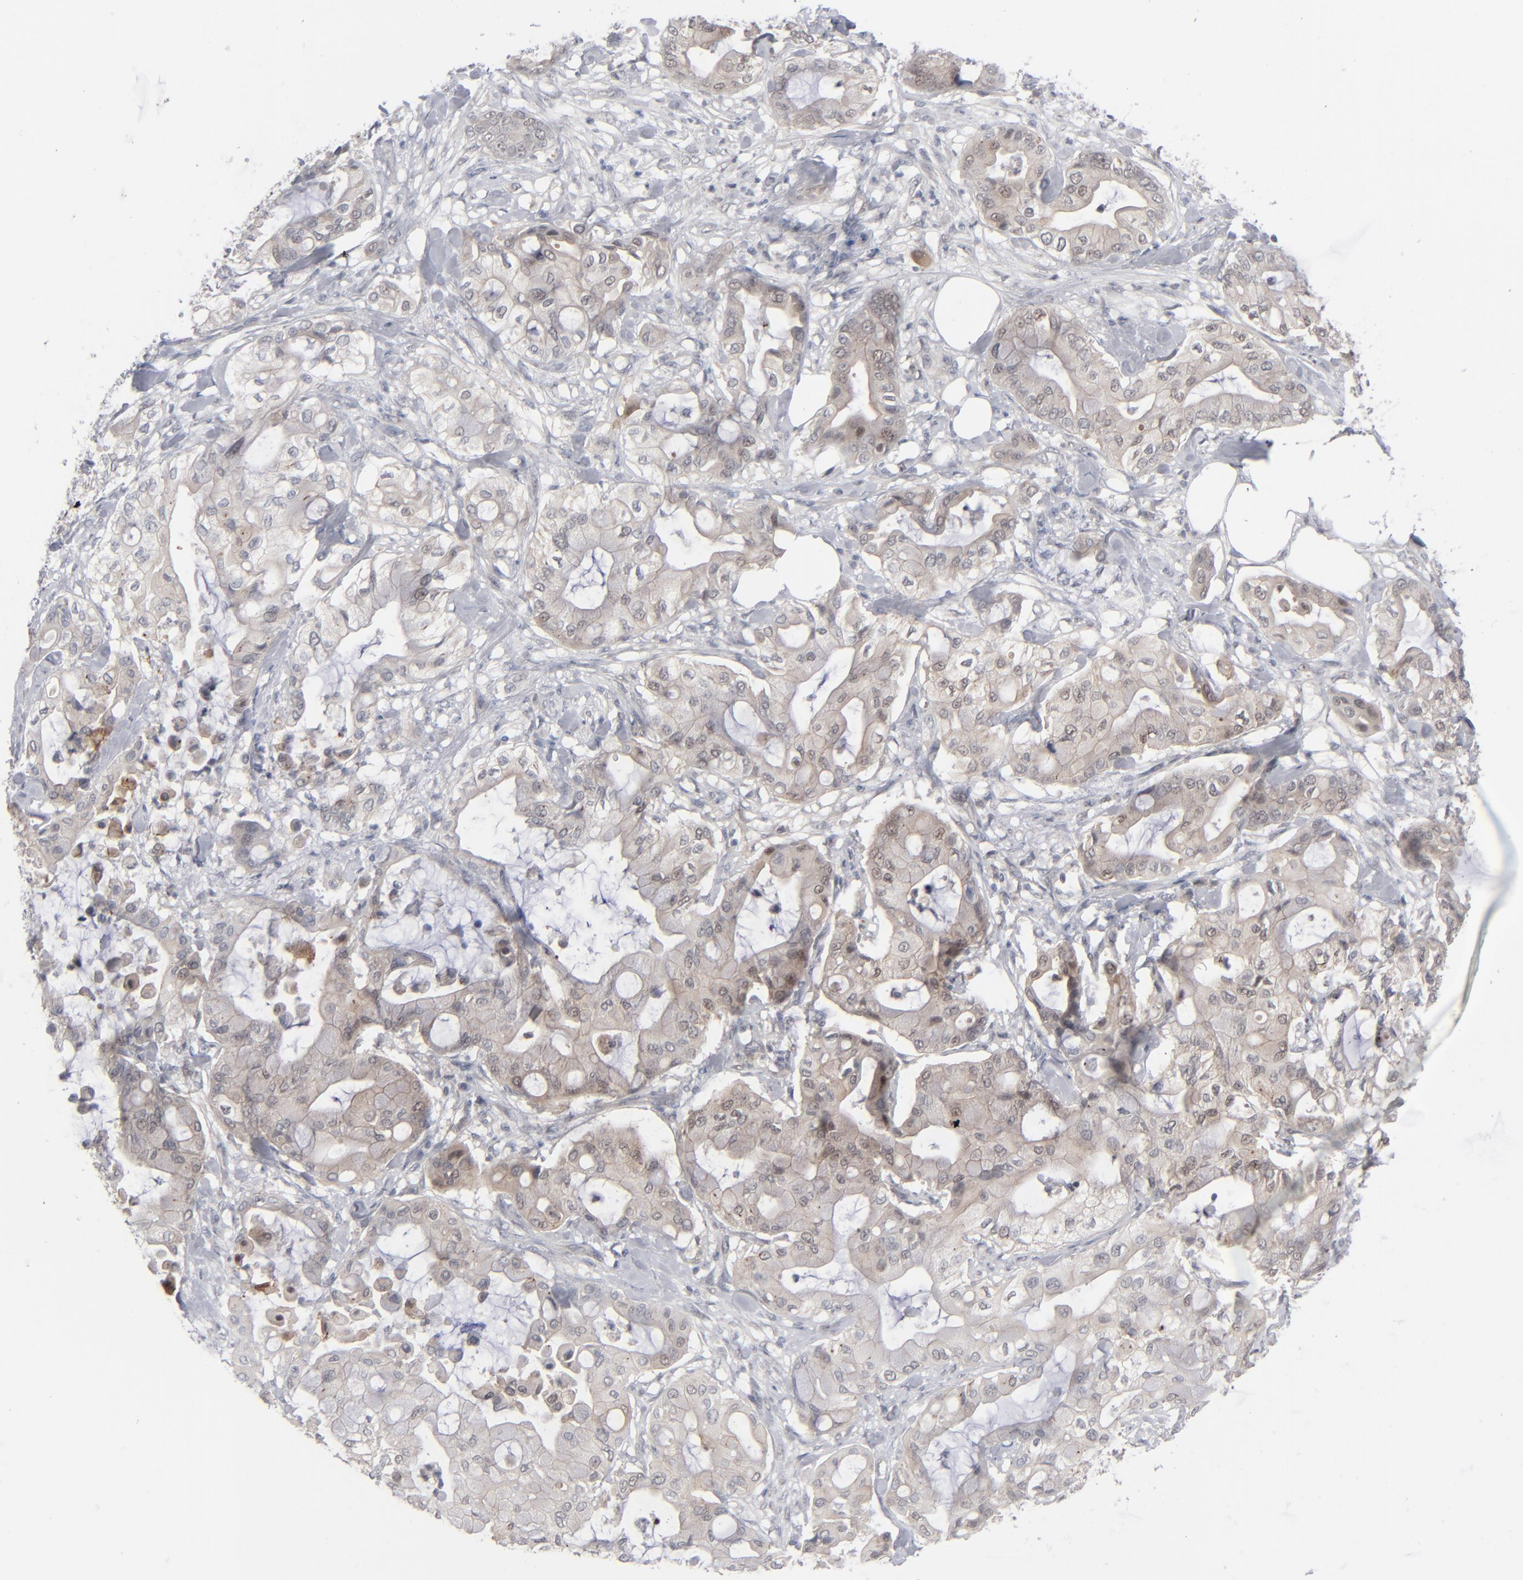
{"staining": {"intensity": "weak", "quantity": ">75%", "location": "cytoplasmic/membranous"}, "tissue": "pancreatic cancer", "cell_type": "Tumor cells", "image_type": "cancer", "snomed": [{"axis": "morphology", "description": "Adenocarcinoma, NOS"}, {"axis": "morphology", "description": "Adenocarcinoma, metastatic, NOS"}, {"axis": "topography", "description": "Lymph node"}, {"axis": "topography", "description": "Pancreas"}, {"axis": "topography", "description": "Duodenum"}], "caption": "This is a micrograph of IHC staining of pancreatic adenocarcinoma, which shows weak expression in the cytoplasmic/membranous of tumor cells.", "gene": "POF1B", "patient": {"sex": "female", "age": 64}}